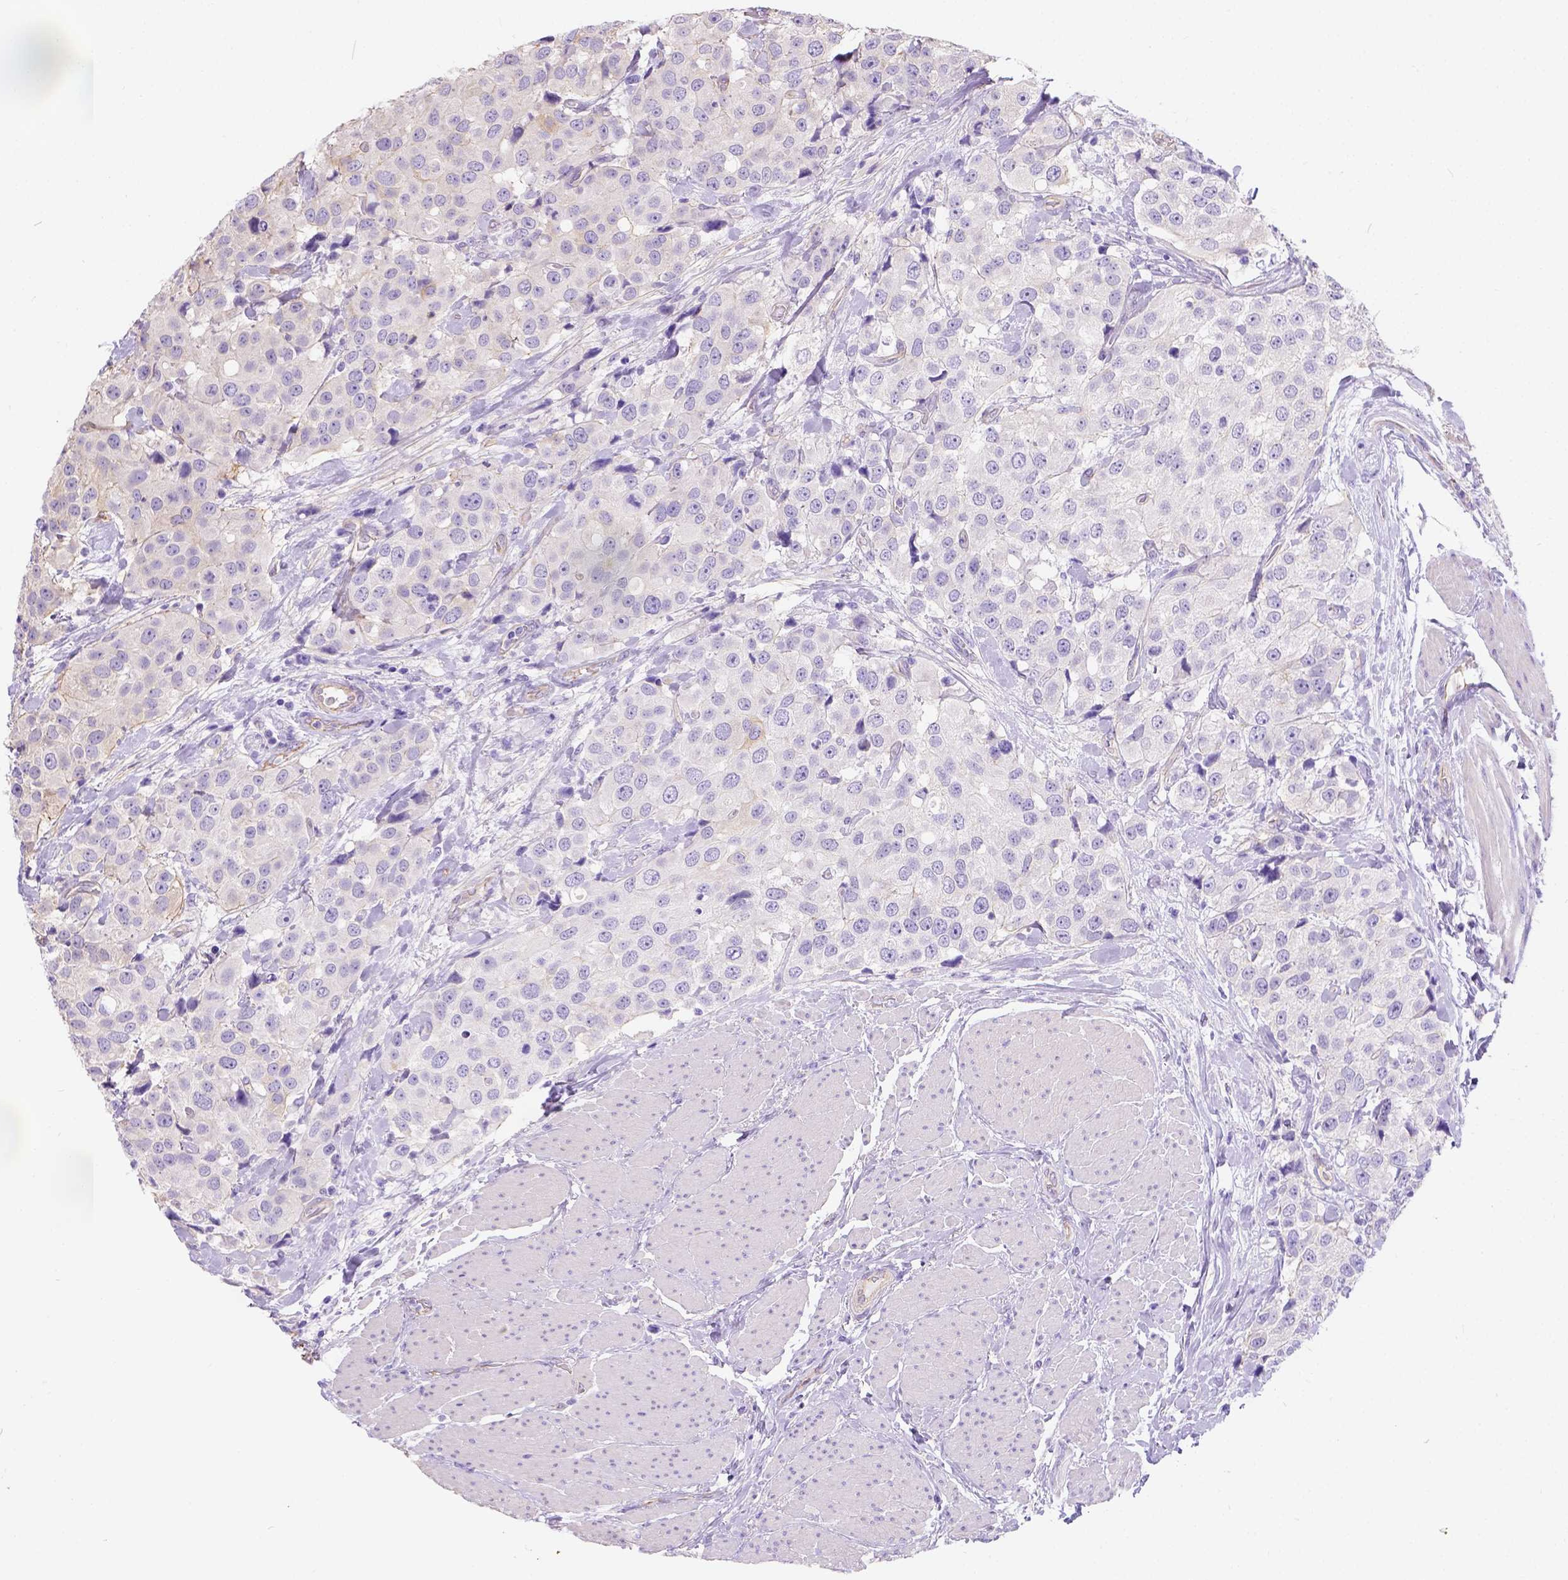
{"staining": {"intensity": "negative", "quantity": "none", "location": "none"}, "tissue": "urothelial cancer", "cell_type": "Tumor cells", "image_type": "cancer", "snomed": [{"axis": "morphology", "description": "Urothelial carcinoma, High grade"}, {"axis": "topography", "description": "Urinary bladder"}], "caption": "Urothelial cancer stained for a protein using immunohistochemistry reveals no staining tumor cells.", "gene": "PHF7", "patient": {"sex": "female", "age": 64}}